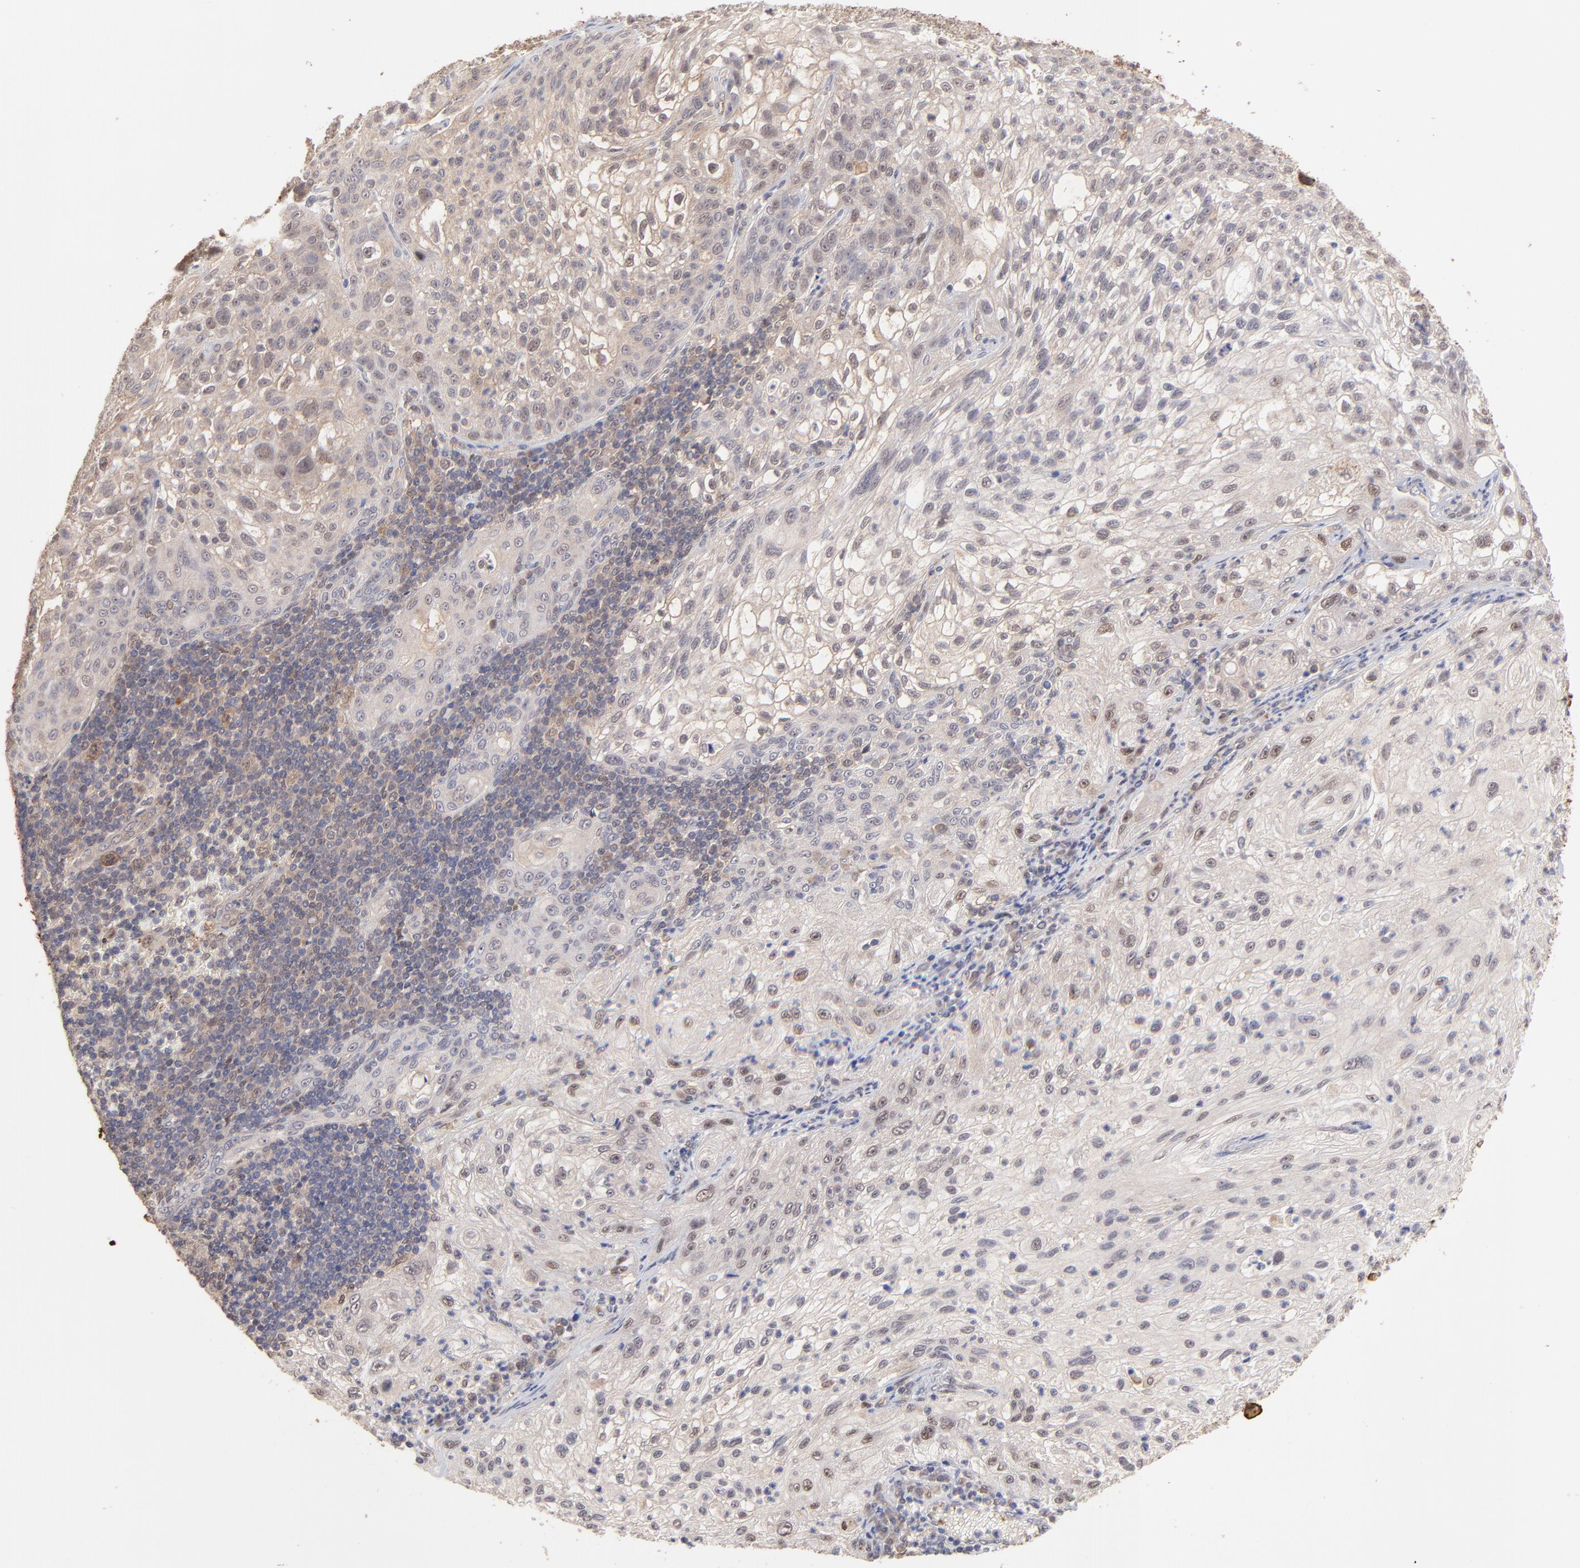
{"staining": {"intensity": "moderate", "quantity": "25%-75%", "location": "cytoplasmic/membranous,nuclear"}, "tissue": "lung cancer", "cell_type": "Tumor cells", "image_type": "cancer", "snomed": [{"axis": "morphology", "description": "Inflammation, NOS"}, {"axis": "morphology", "description": "Squamous cell carcinoma, NOS"}, {"axis": "topography", "description": "Lymph node"}, {"axis": "topography", "description": "Soft tissue"}, {"axis": "topography", "description": "Lung"}], "caption": "Human lung cancer (squamous cell carcinoma) stained with a brown dye demonstrates moderate cytoplasmic/membranous and nuclear positive positivity in about 25%-75% of tumor cells.", "gene": "PSMD14", "patient": {"sex": "male", "age": 66}}